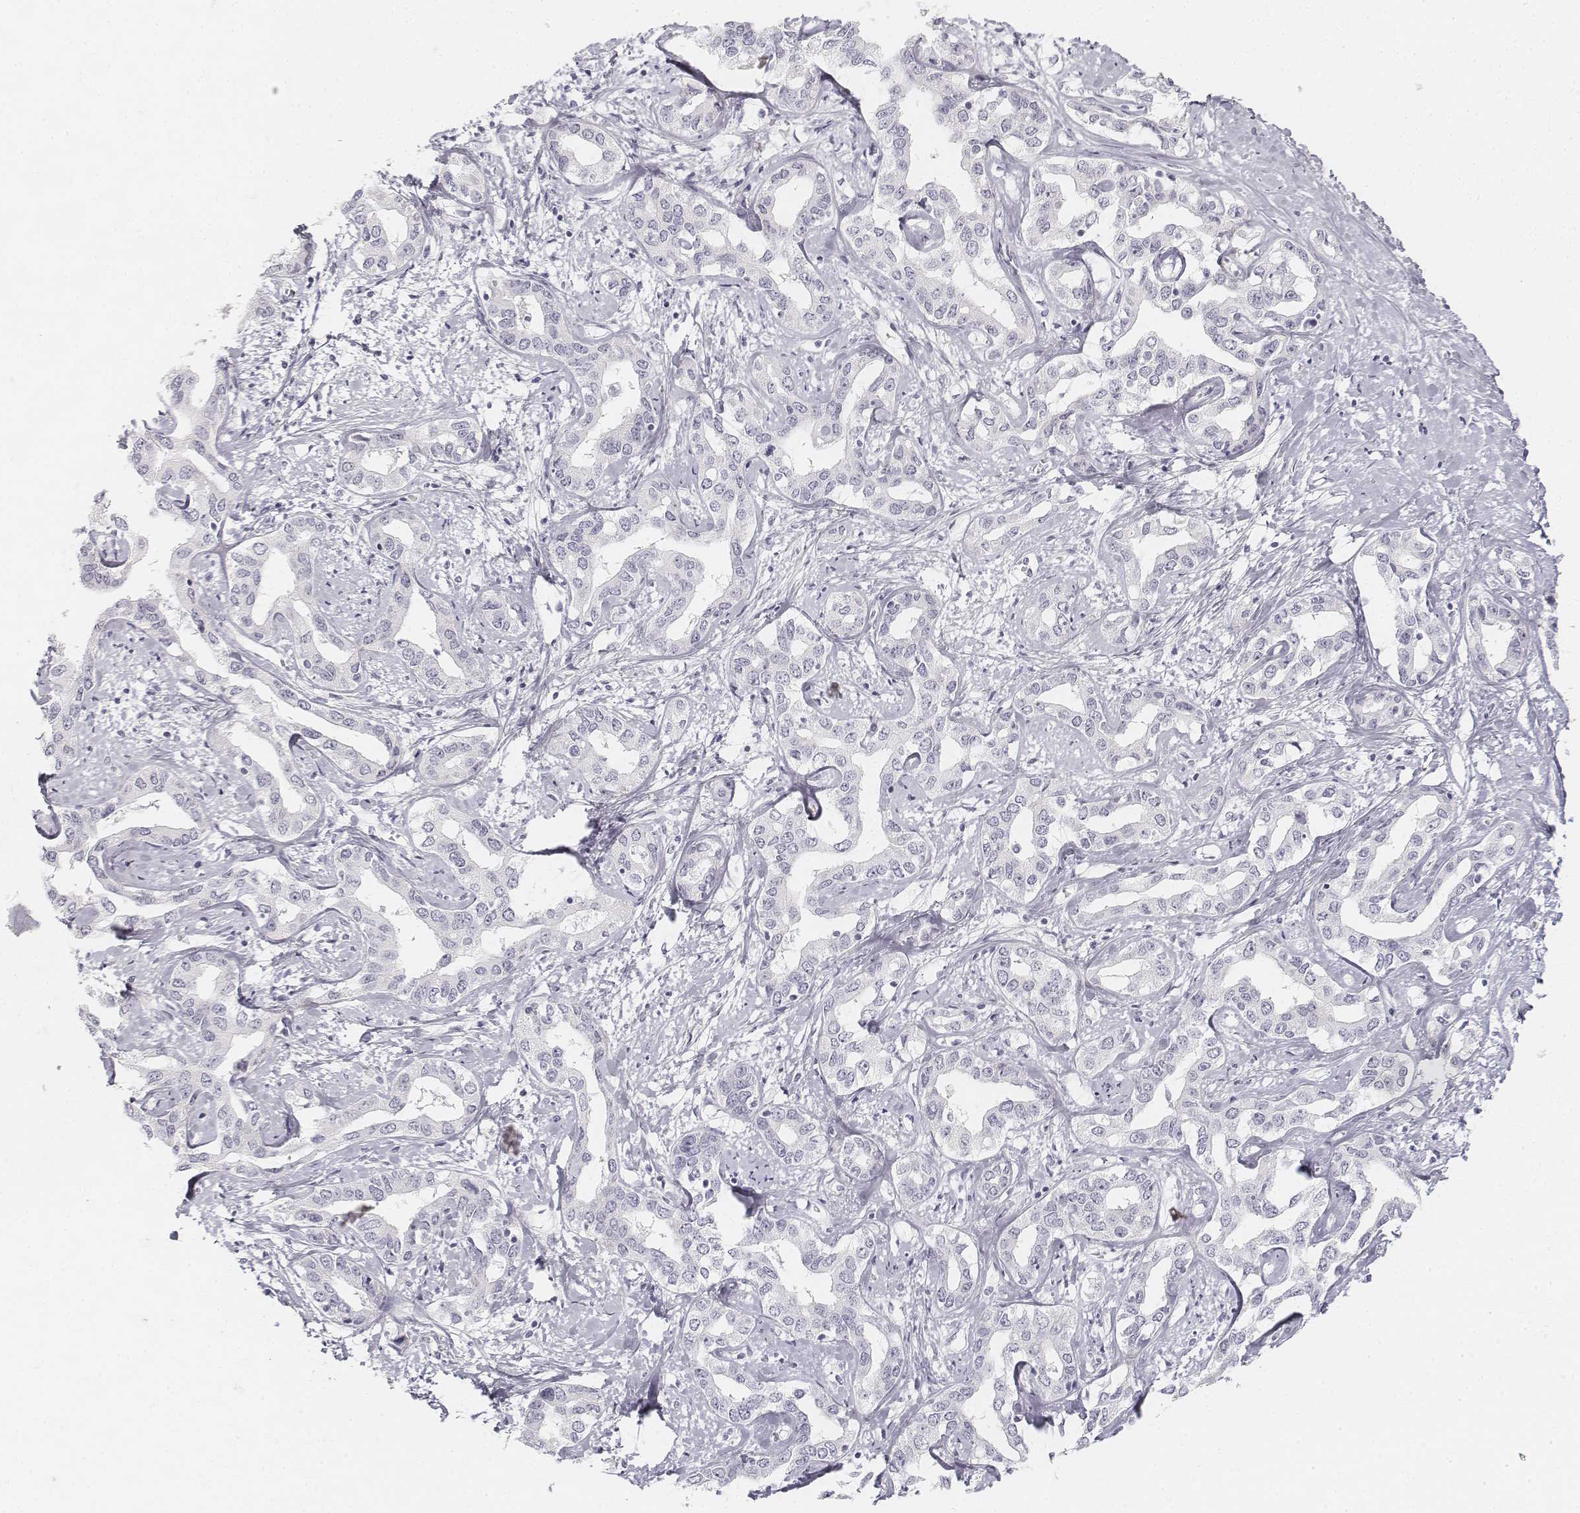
{"staining": {"intensity": "negative", "quantity": "none", "location": "none"}, "tissue": "liver cancer", "cell_type": "Tumor cells", "image_type": "cancer", "snomed": [{"axis": "morphology", "description": "Cholangiocarcinoma"}, {"axis": "topography", "description": "Liver"}], "caption": "This histopathology image is of liver cancer stained with IHC to label a protein in brown with the nuclei are counter-stained blue. There is no staining in tumor cells. (DAB immunohistochemistry, high magnification).", "gene": "KRT25", "patient": {"sex": "male", "age": 59}}